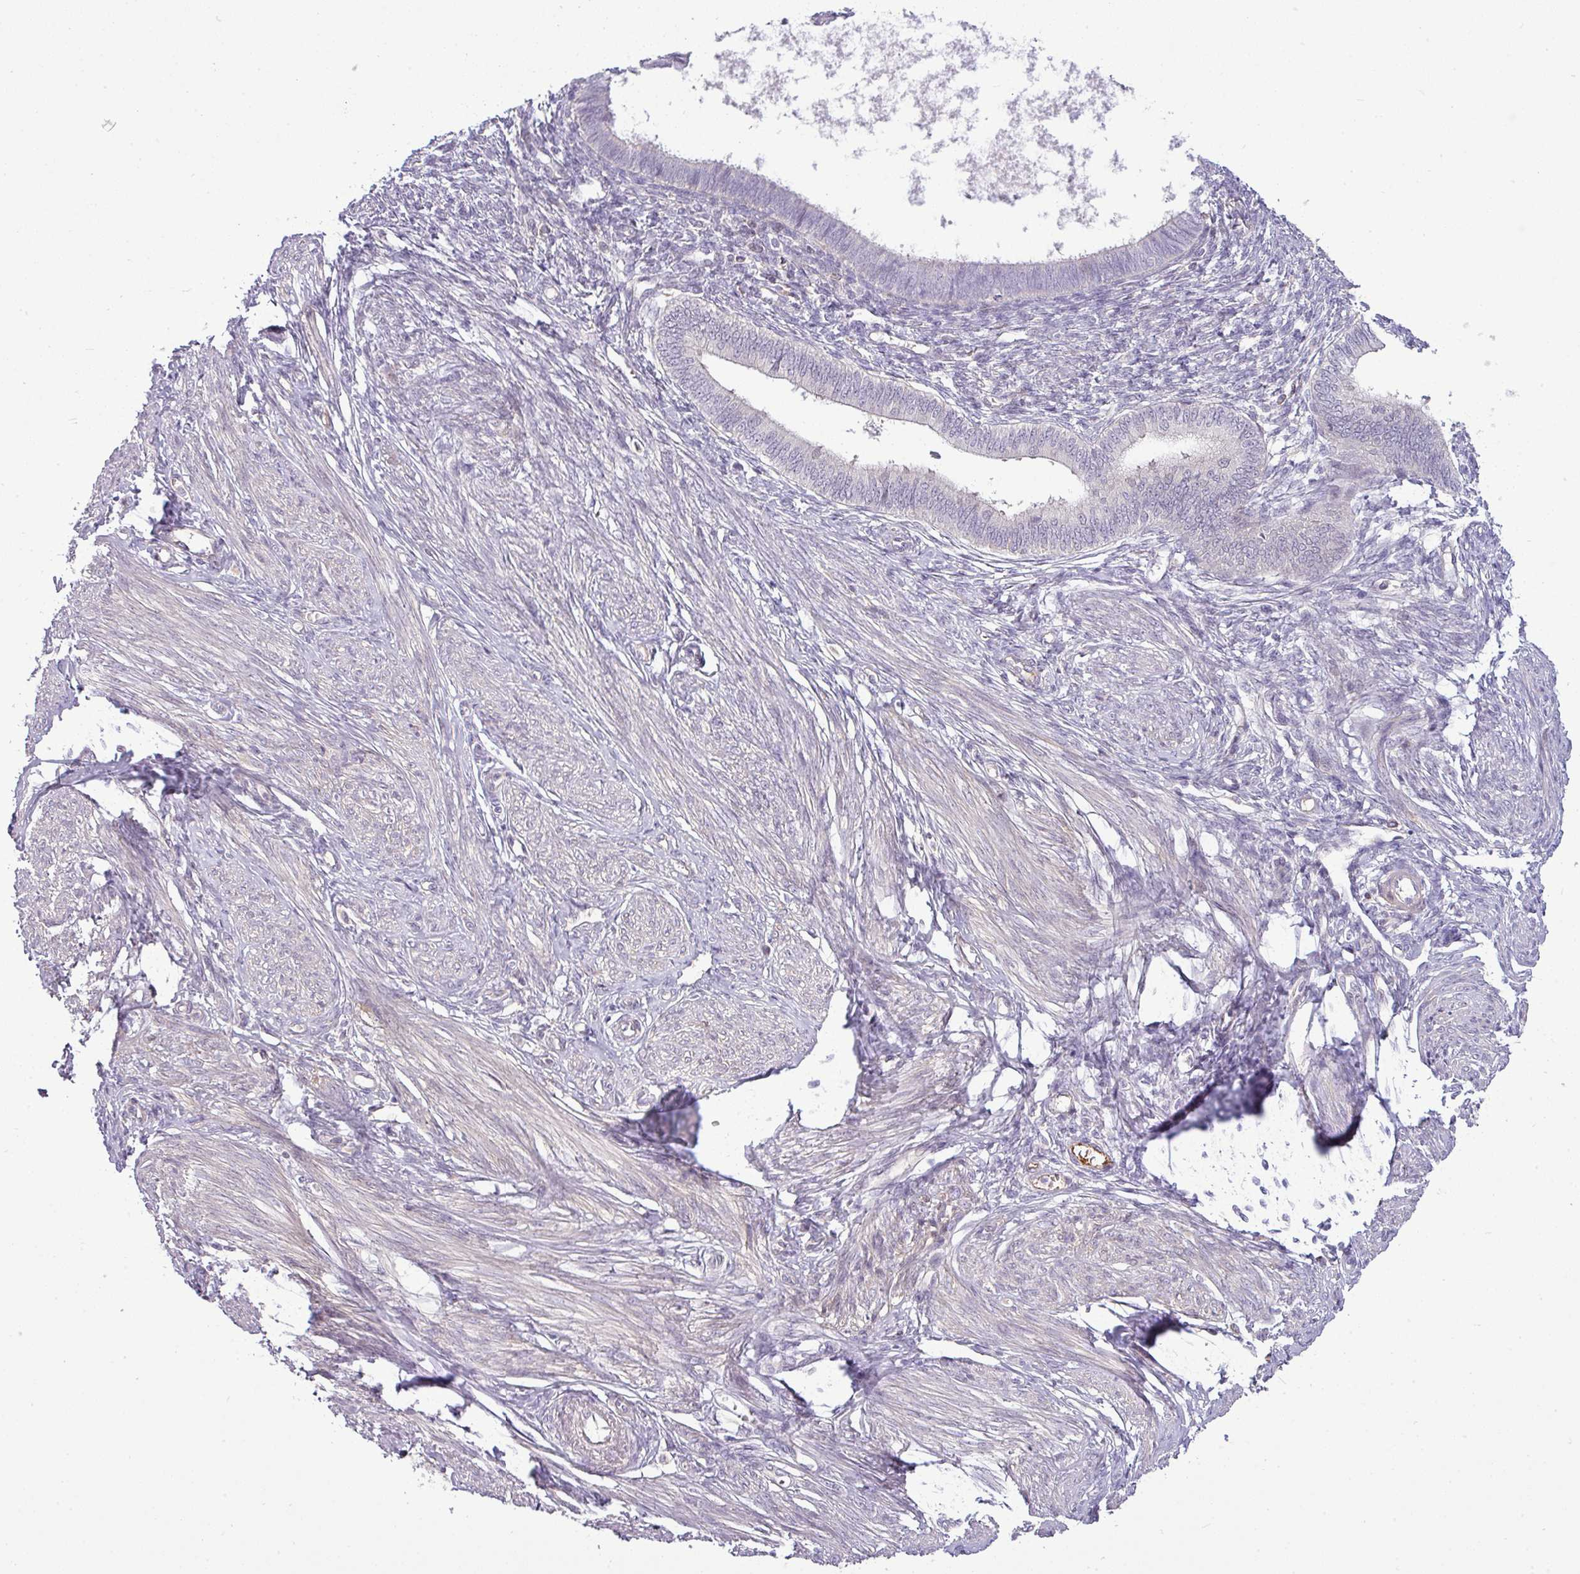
{"staining": {"intensity": "negative", "quantity": "none", "location": "none"}, "tissue": "endometrium", "cell_type": "Cells in endometrial stroma", "image_type": "normal", "snomed": [{"axis": "morphology", "description": "Normal tissue, NOS"}, {"axis": "topography", "description": "Endometrium"}], "caption": "Immunohistochemistry micrograph of normal human endometrium stained for a protein (brown), which exhibits no expression in cells in endometrial stroma.", "gene": "APOM", "patient": {"sex": "female", "age": 46}}